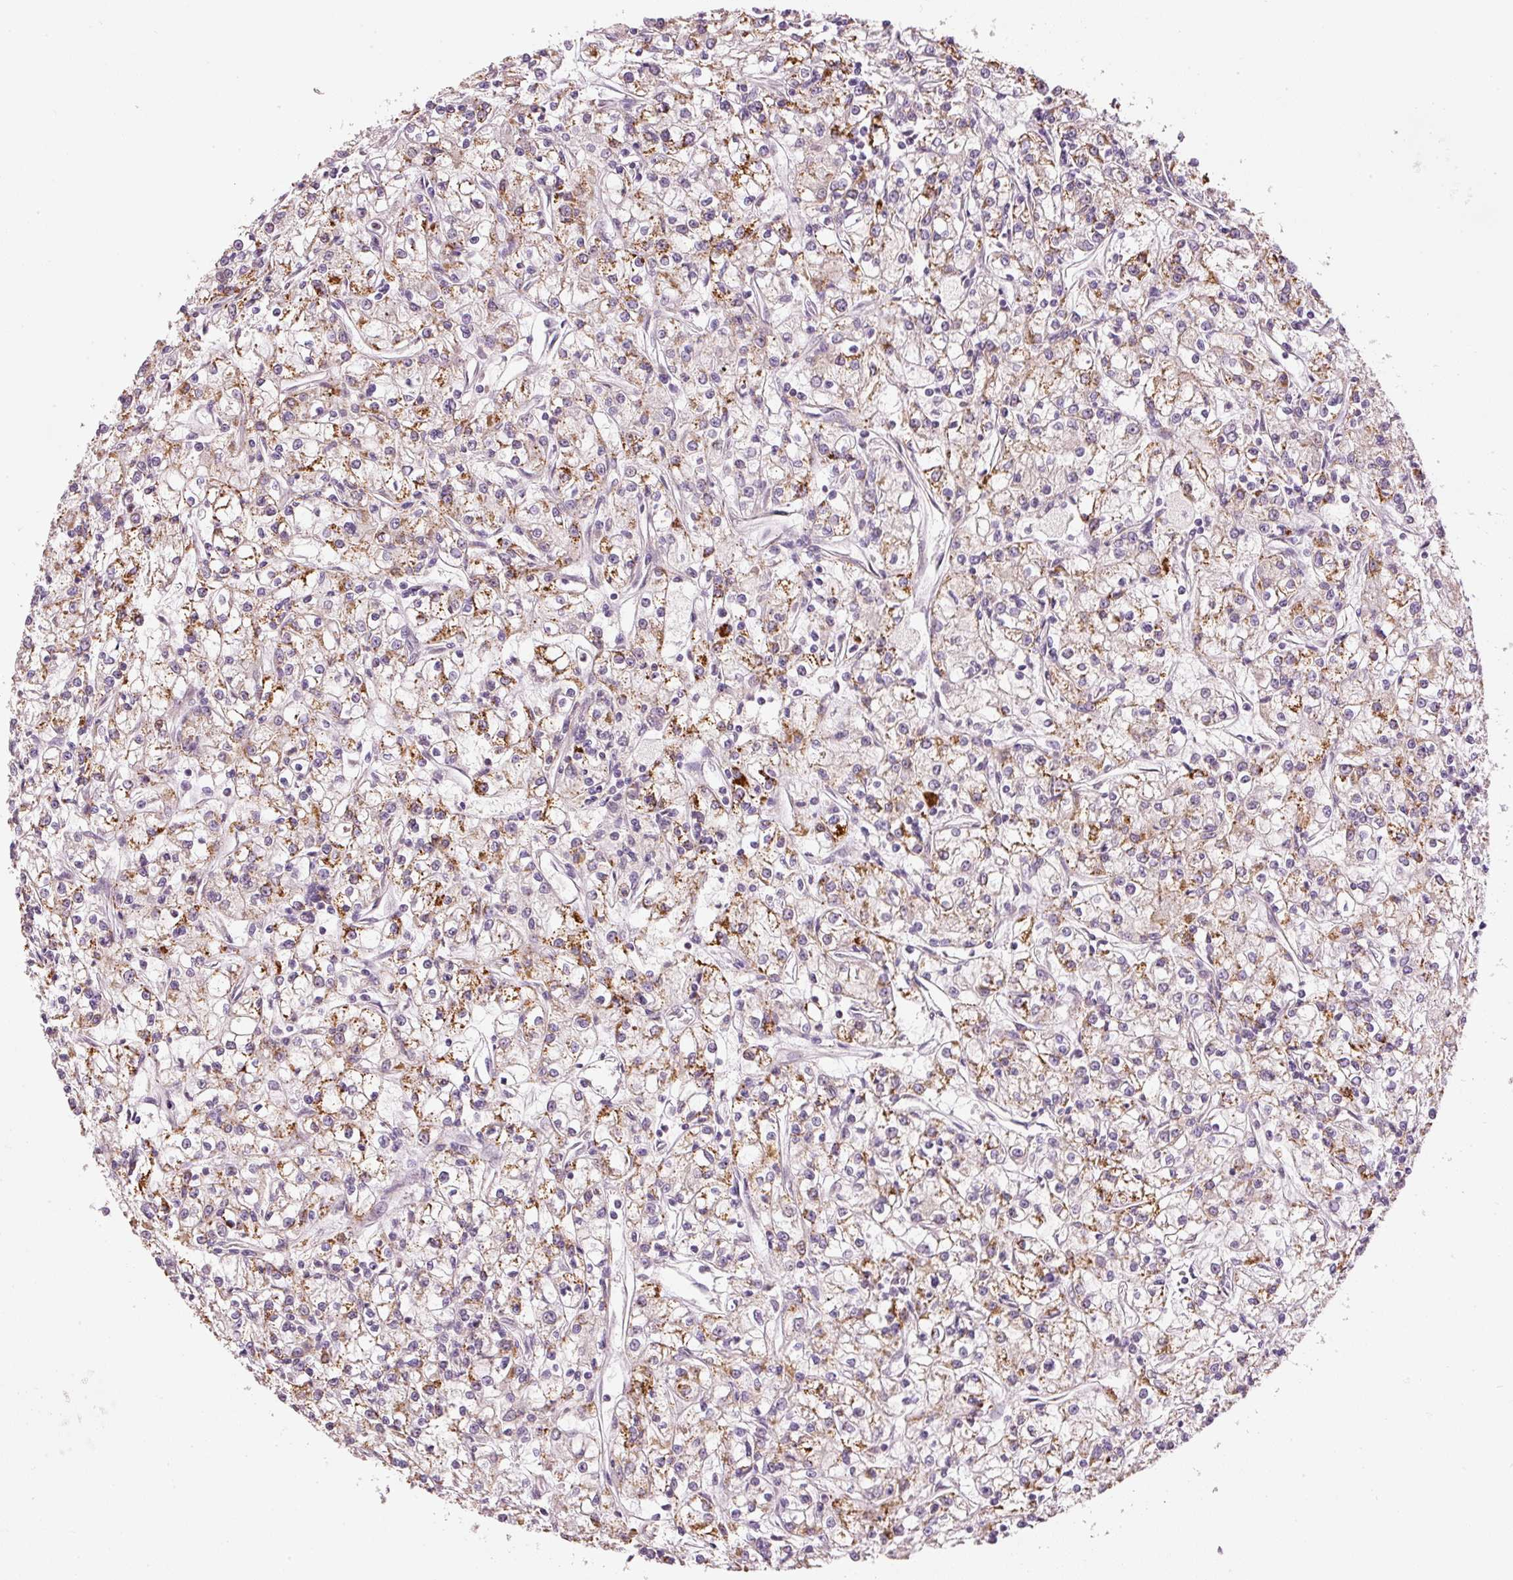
{"staining": {"intensity": "moderate", "quantity": ">75%", "location": "cytoplasmic/membranous"}, "tissue": "renal cancer", "cell_type": "Tumor cells", "image_type": "cancer", "snomed": [{"axis": "morphology", "description": "Adenocarcinoma, NOS"}, {"axis": "topography", "description": "Kidney"}], "caption": "Protein staining of renal adenocarcinoma tissue shows moderate cytoplasmic/membranous staining in about >75% of tumor cells.", "gene": "MTHFD1L", "patient": {"sex": "female", "age": 59}}